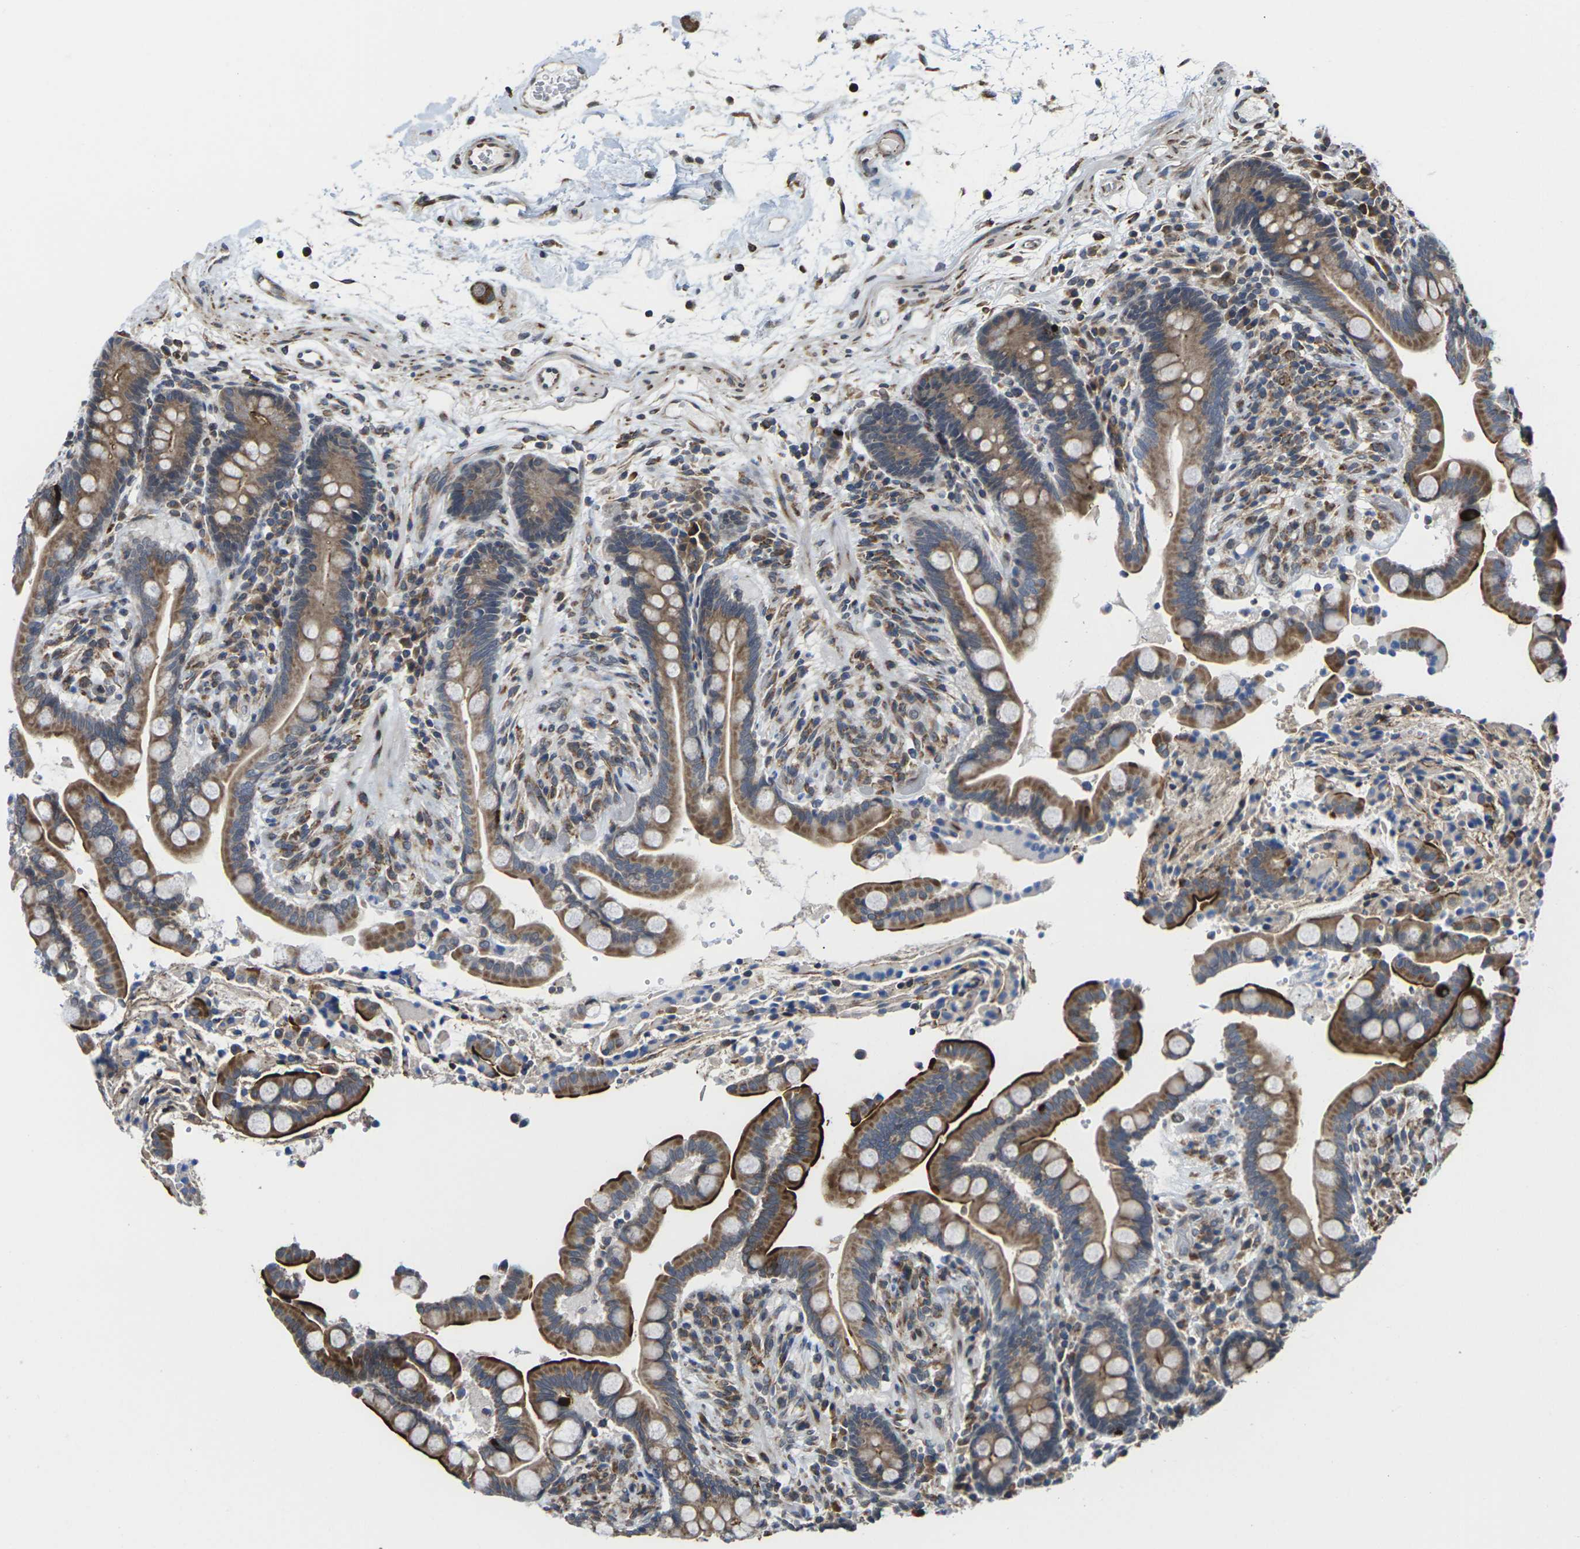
{"staining": {"intensity": "weak", "quantity": ">75%", "location": "cytoplasmic/membranous"}, "tissue": "colon", "cell_type": "Endothelial cells", "image_type": "normal", "snomed": [{"axis": "morphology", "description": "Normal tissue, NOS"}, {"axis": "topography", "description": "Colon"}], "caption": "The histopathology image exhibits a brown stain indicating the presence of a protein in the cytoplasmic/membranous of endothelial cells in colon.", "gene": "PDZK1IP1", "patient": {"sex": "male", "age": 73}}